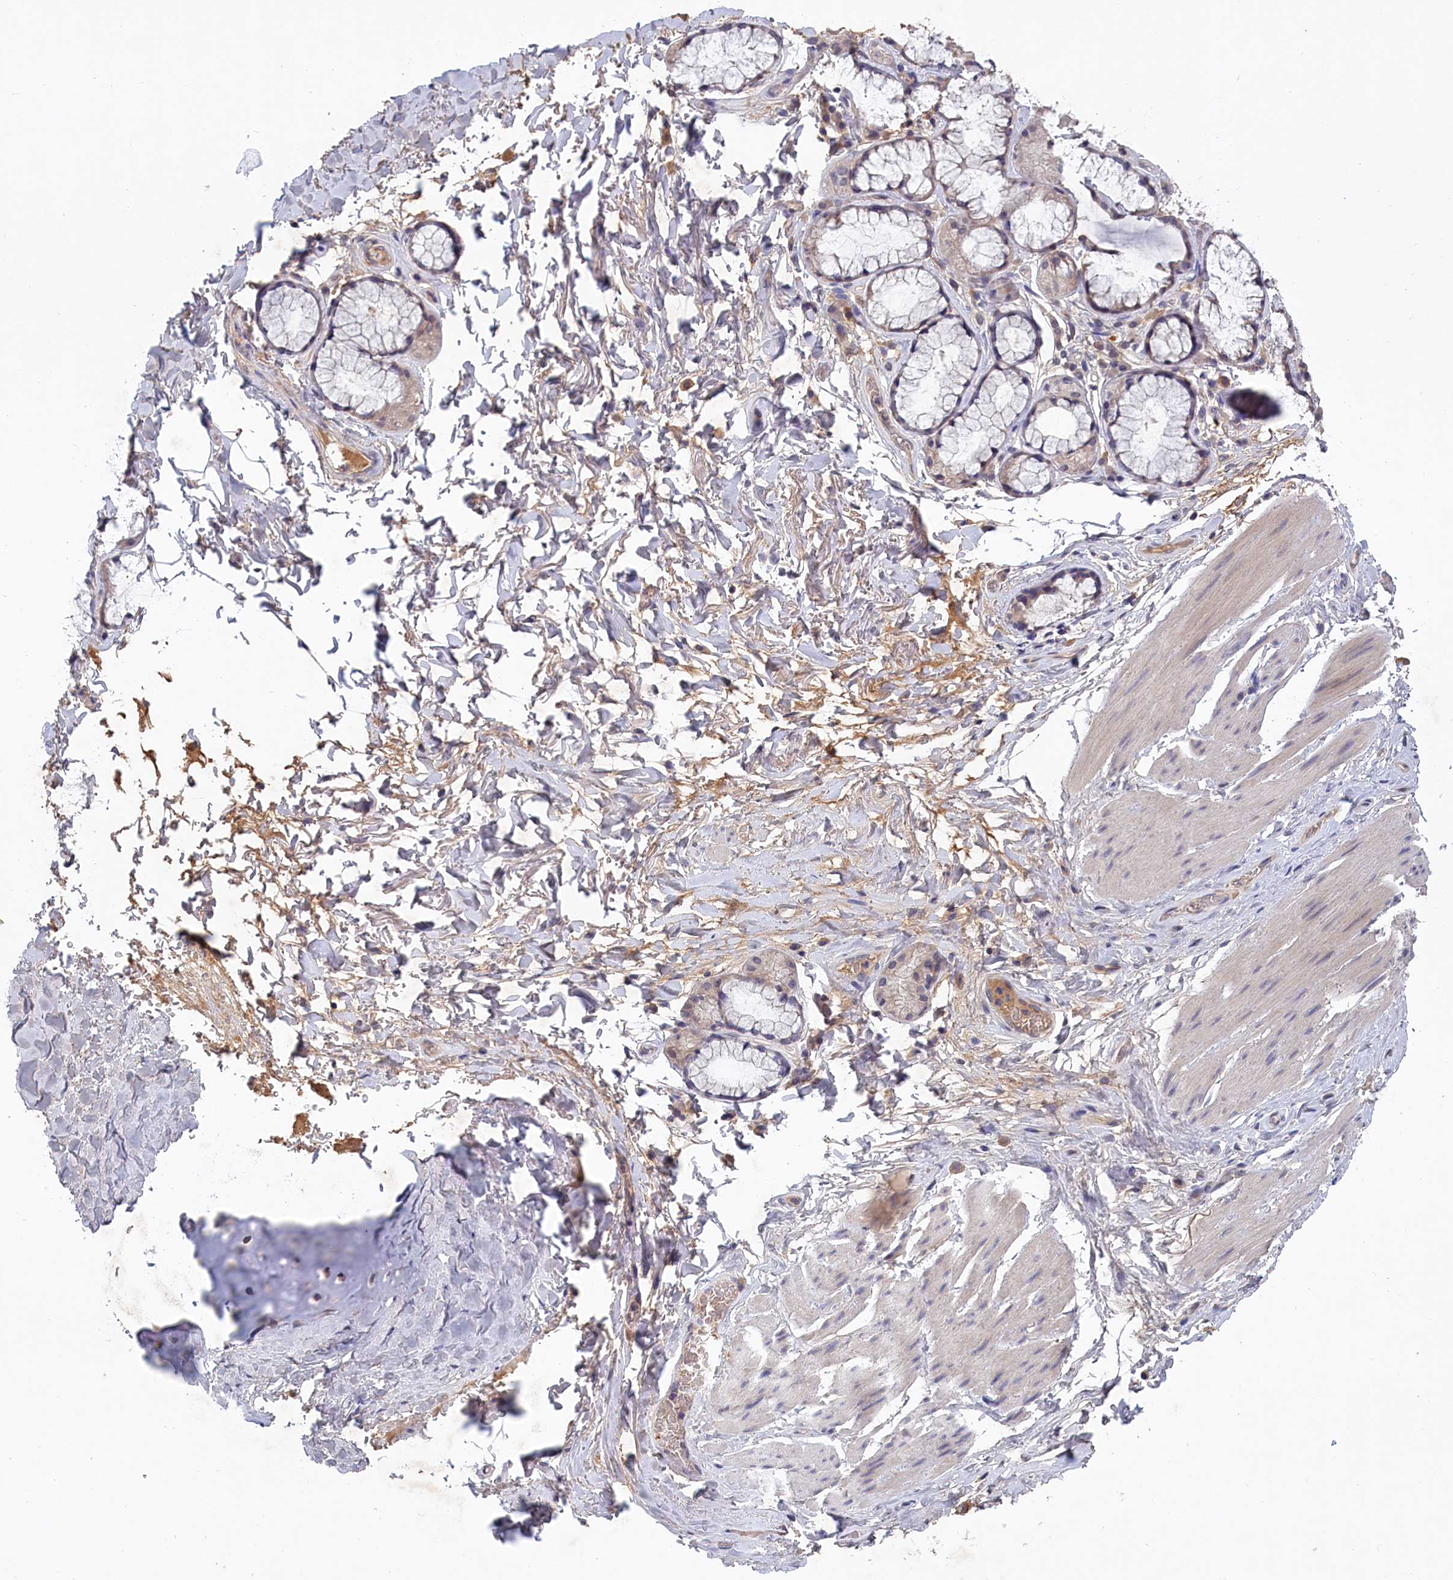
{"staining": {"intensity": "negative", "quantity": "none", "location": "none"}, "tissue": "adipose tissue", "cell_type": "Adipocytes", "image_type": "normal", "snomed": [{"axis": "morphology", "description": "Normal tissue, NOS"}, {"axis": "topography", "description": "Cartilage tissue"}], "caption": "An immunohistochemistry histopathology image of normal adipose tissue is shown. There is no staining in adipocytes of adipose tissue. Brightfield microscopy of immunohistochemistry (IHC) stained with DAB (brown) and hematoxylin (blue), captured at high magnification.", "gene": "CELF5", "patient": {"sex": "female", "age": 63}}